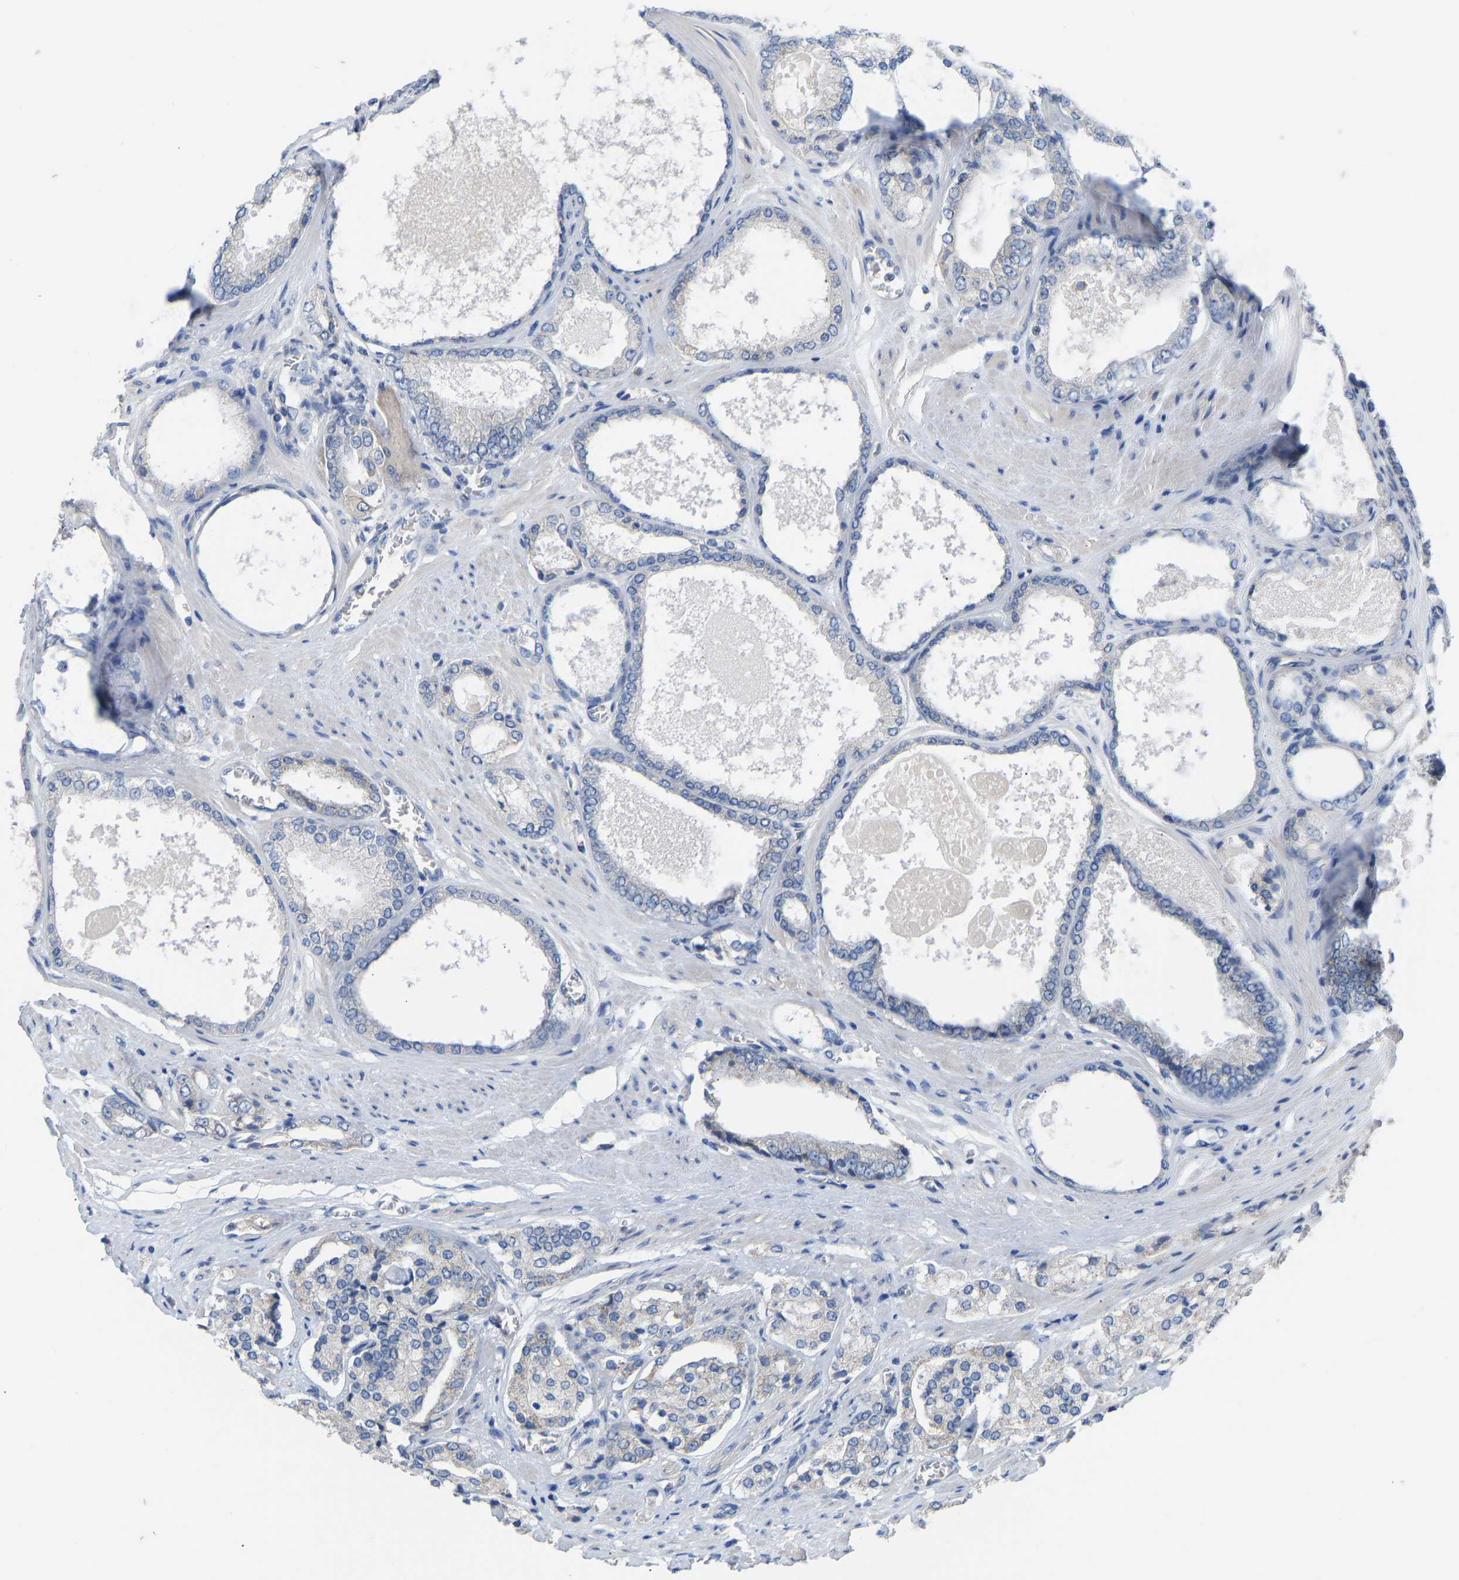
{"staining": {"intensity": "negative", "quantity": "none", "location": "none"}, "tissue": "prostate cancer", "cell_type": "Tumor cells", "image_type": "cancer", "snomed": [{"axis": "morphology", "description": "Adenocarcinoma, High grade"}, {"axis": "topography", "description": "Prostate"}], "caption": "Human high-grade adenocarcinoma (prostate) stained for a protein using immunohistochemistry demonstrates no staining in tumor cells.", "gene": "OLIG2", "patient": {"sex": "male", "age": 65}}